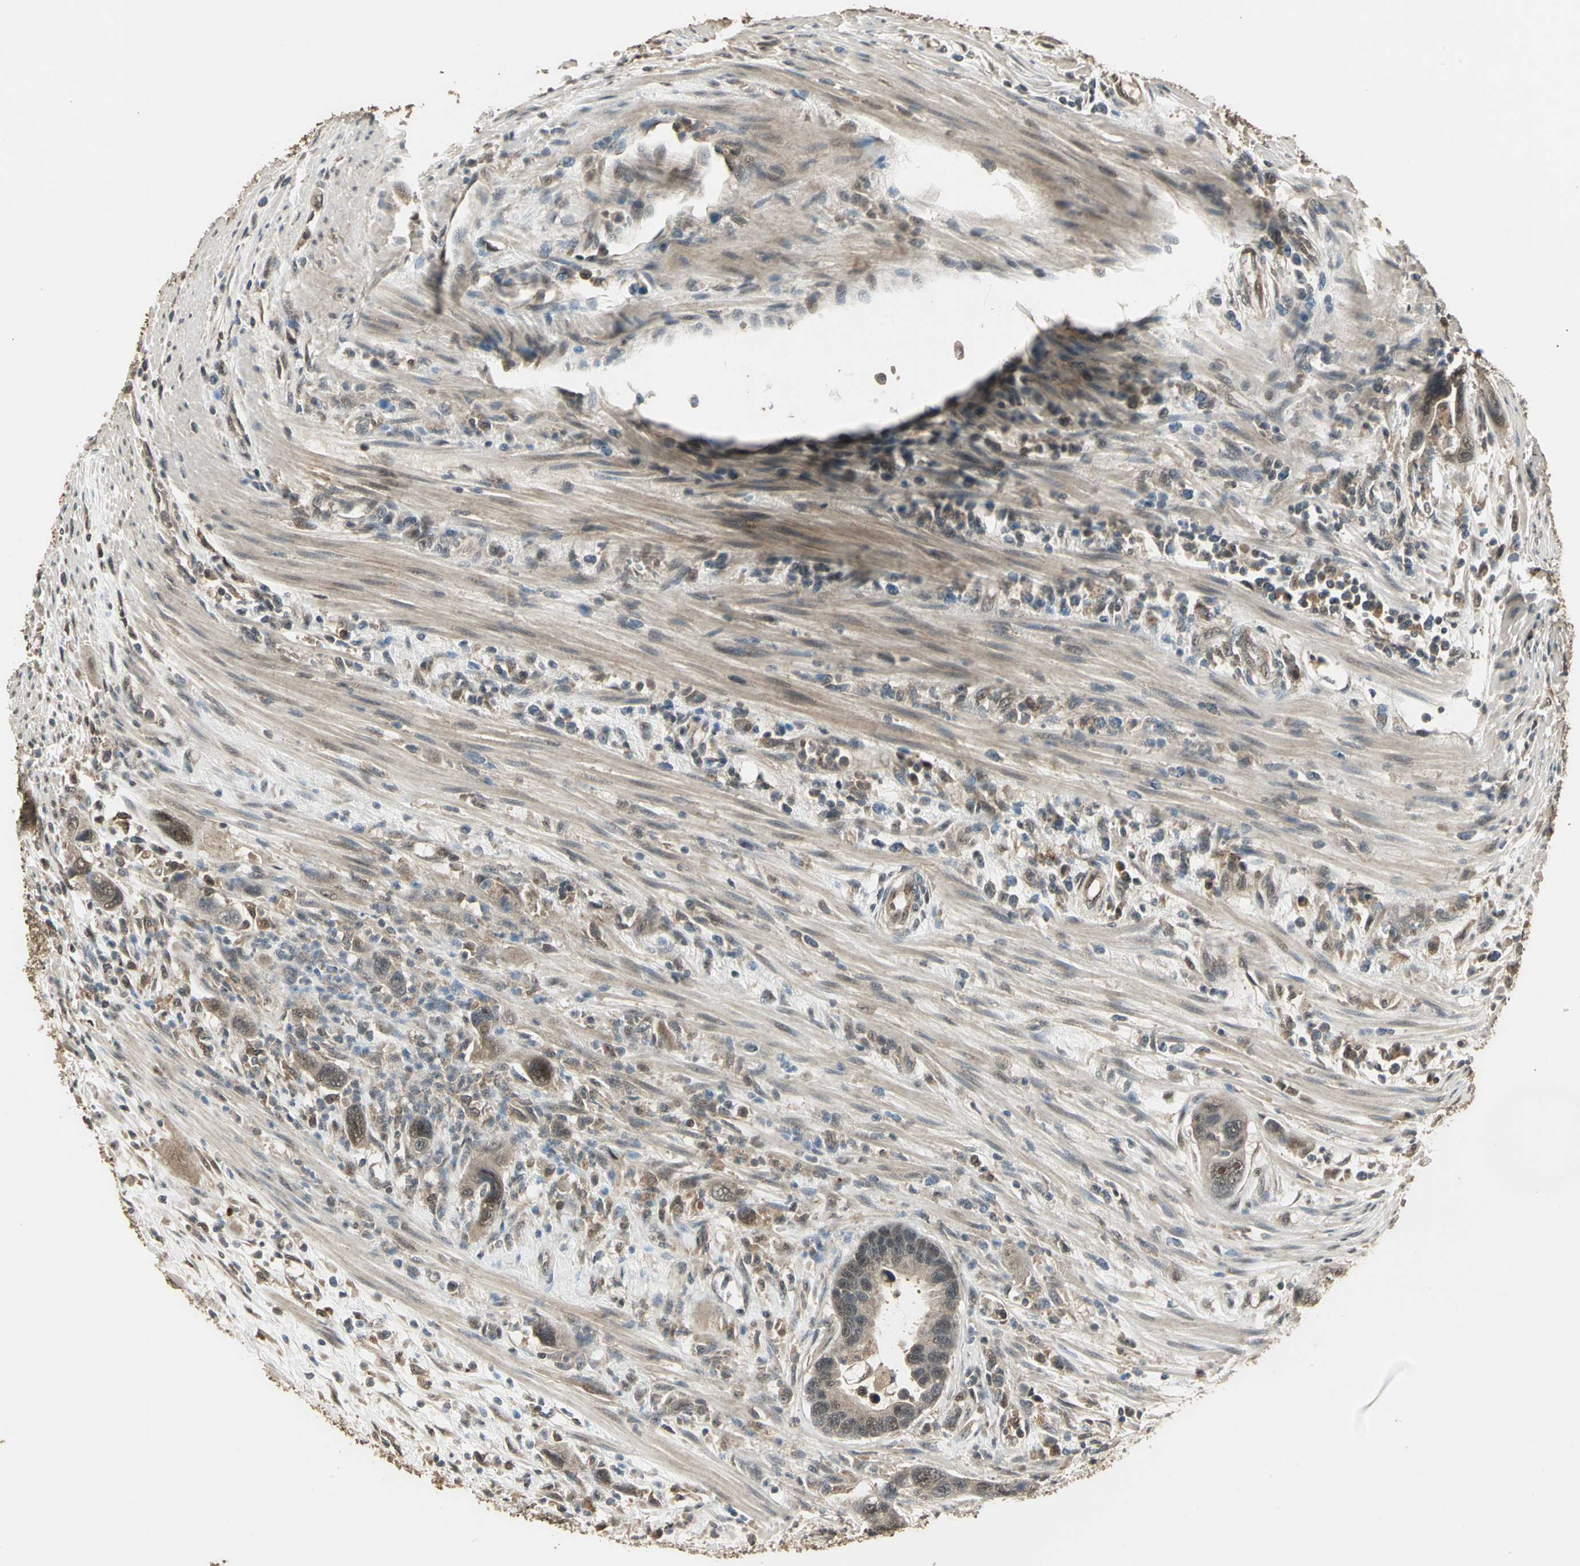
{"staining": {"intensity": "moderate", "quantity": "25%-75%", "location": "cytoplasmic/membranous"}, "tissue": "pancreatic cancer", "cell_type": "Tumor cells", "image_type": "cancer", "snomed": [{"axis": "morphology", "description": "Adenocarcinoma, NOS"}, {"axis": "topography", "description": "Pancreas"}], "caption": "There is medium levels of moderate cytoplasmic/membranous staining in tumor cells of pancreatic cancer, as demonstrated by immunohistochemical staining (brown color).", "gene": "UCHL5", "patient": {"sex": "female", "age": 71}}